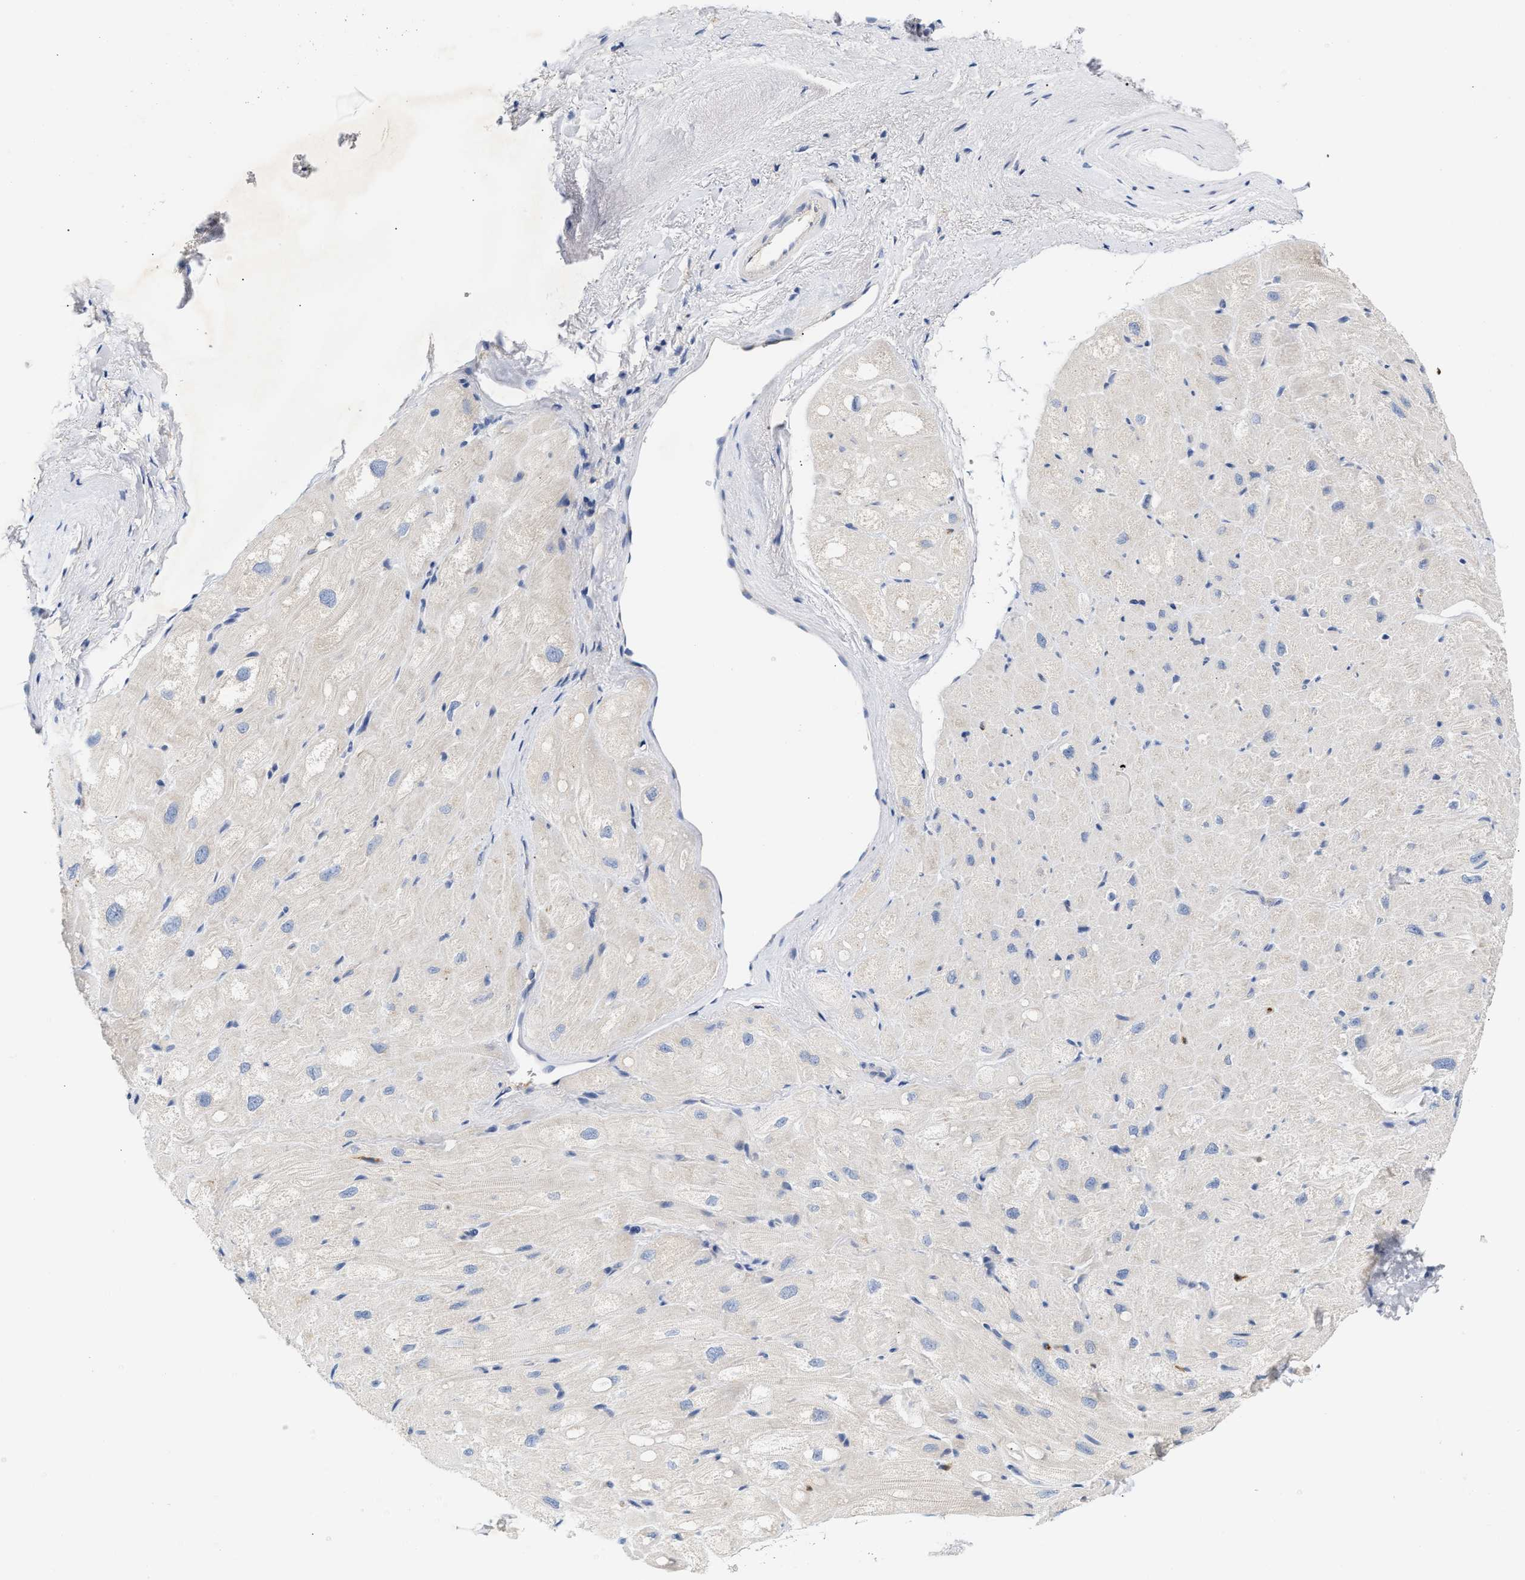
{"staining": {"intensity": "negative", "quantity": "none", "location": "none"}, "tissue": "heart muscle", "cell_type": "Cardiomyocytes", "image_type": "normal", "snomed": [{"axis": "morphology", "description": "Normal tissue, NOS"}, {"axis": "topography", "description": "Heart"}], "caption": "IHC micrograph of benign heart muscle: heart muscle stained with DAB (3,3'-diaminobenzidine) demonstrates no significant protein expression in cardiomyocytes. The staining was performed using DAB (3,3'-diaminobenzidine) to visualize the protein expression in brown, while the nuclei were stained in blue with hematoxylin (Magnification: 20x).", "gene": "TRIM50", "patient": {"sex": "male", "age": 49}}